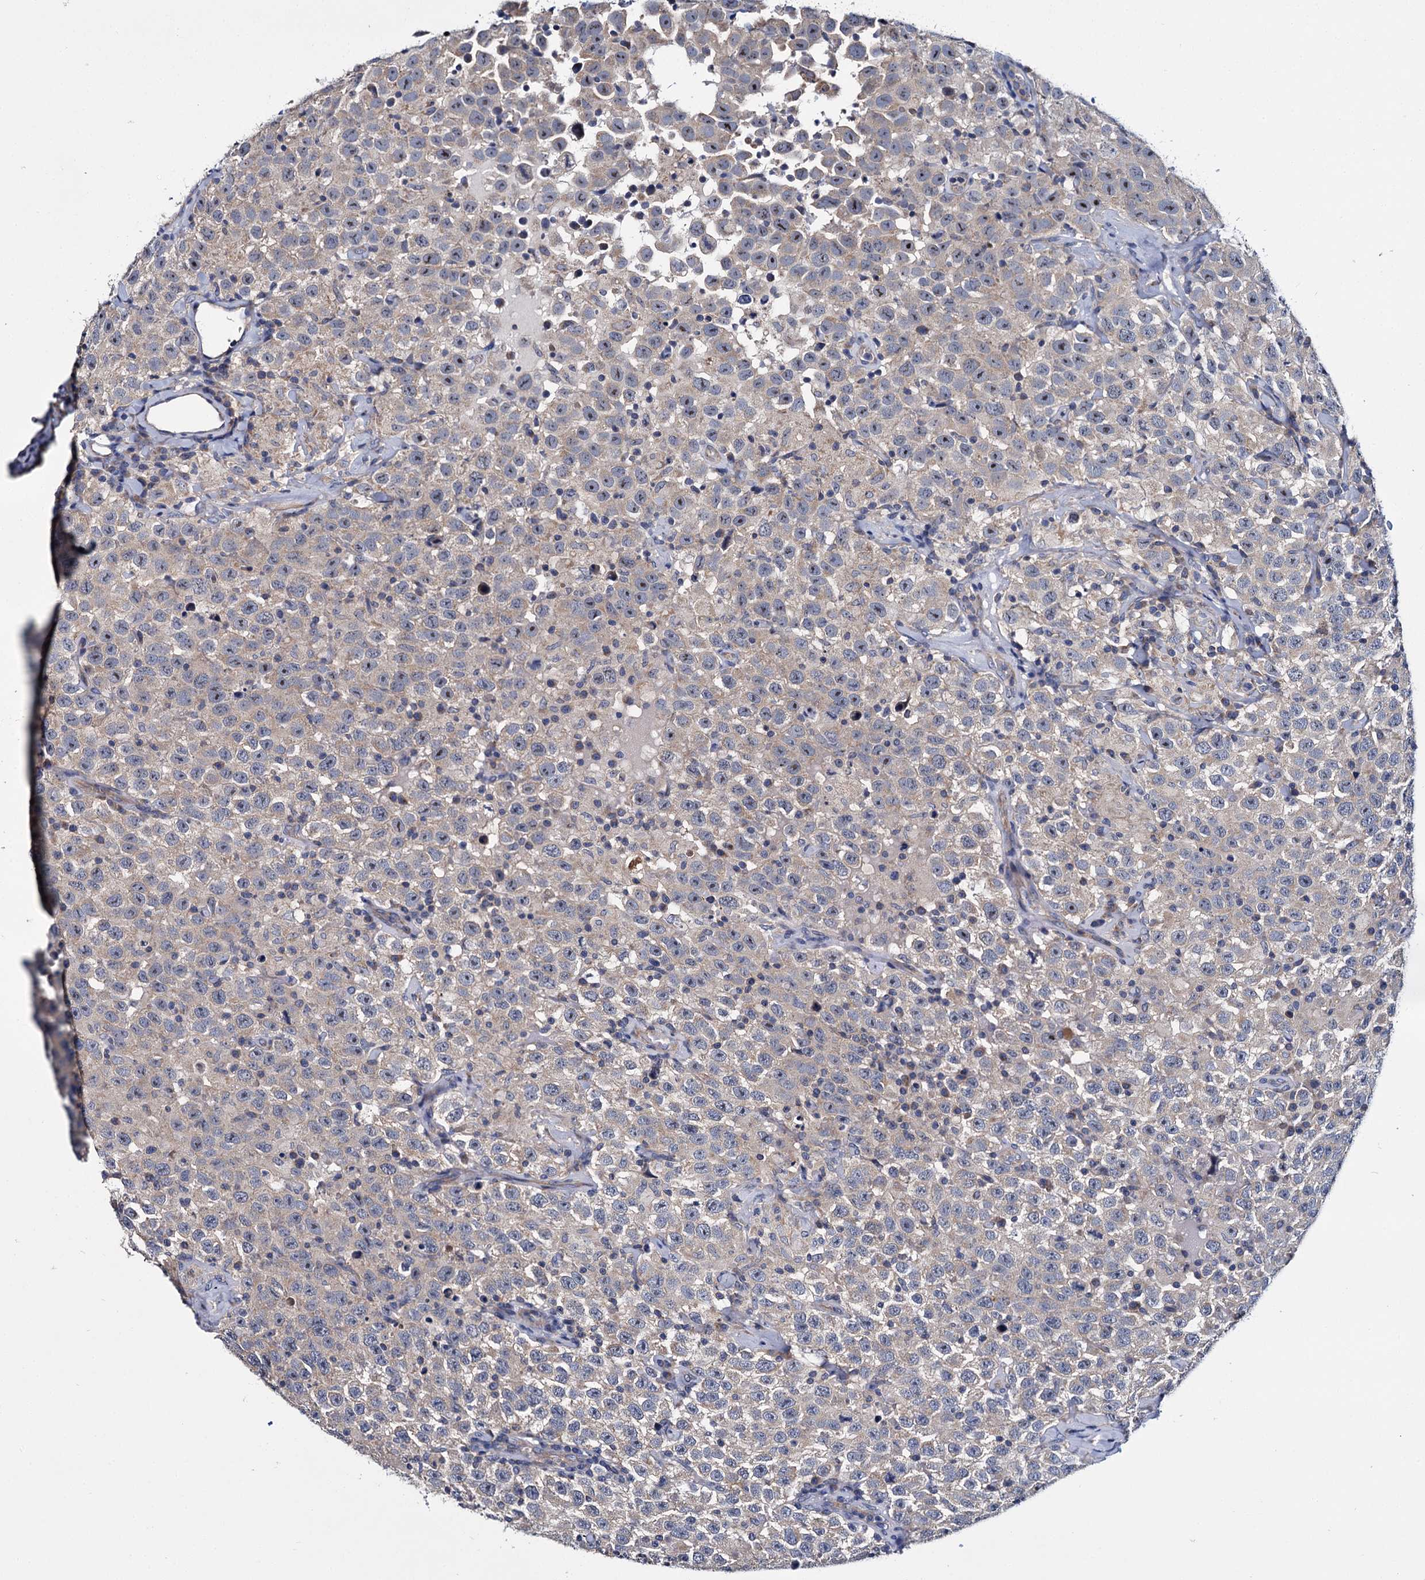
{"staining": {"intensity": "weak", "quantity": ">75%", "location": "cytoplasmic/membranous"}, "tissue": "testis cancer", "cell_type": "Tumor cells", "image_type": "cancer", "snomed": [{"axis": "morphology", "description": "Seminoma, NOS"}, {"axis": "topography", "description": "Testis"}], "caption": "Tumor cells show low levels of weak cytoplasmic/membranous expression in approximately >75% of cells in testis cancer (seminoma).", "gene": "CEP295", "patient": {"sex": "male", "age": 41}}